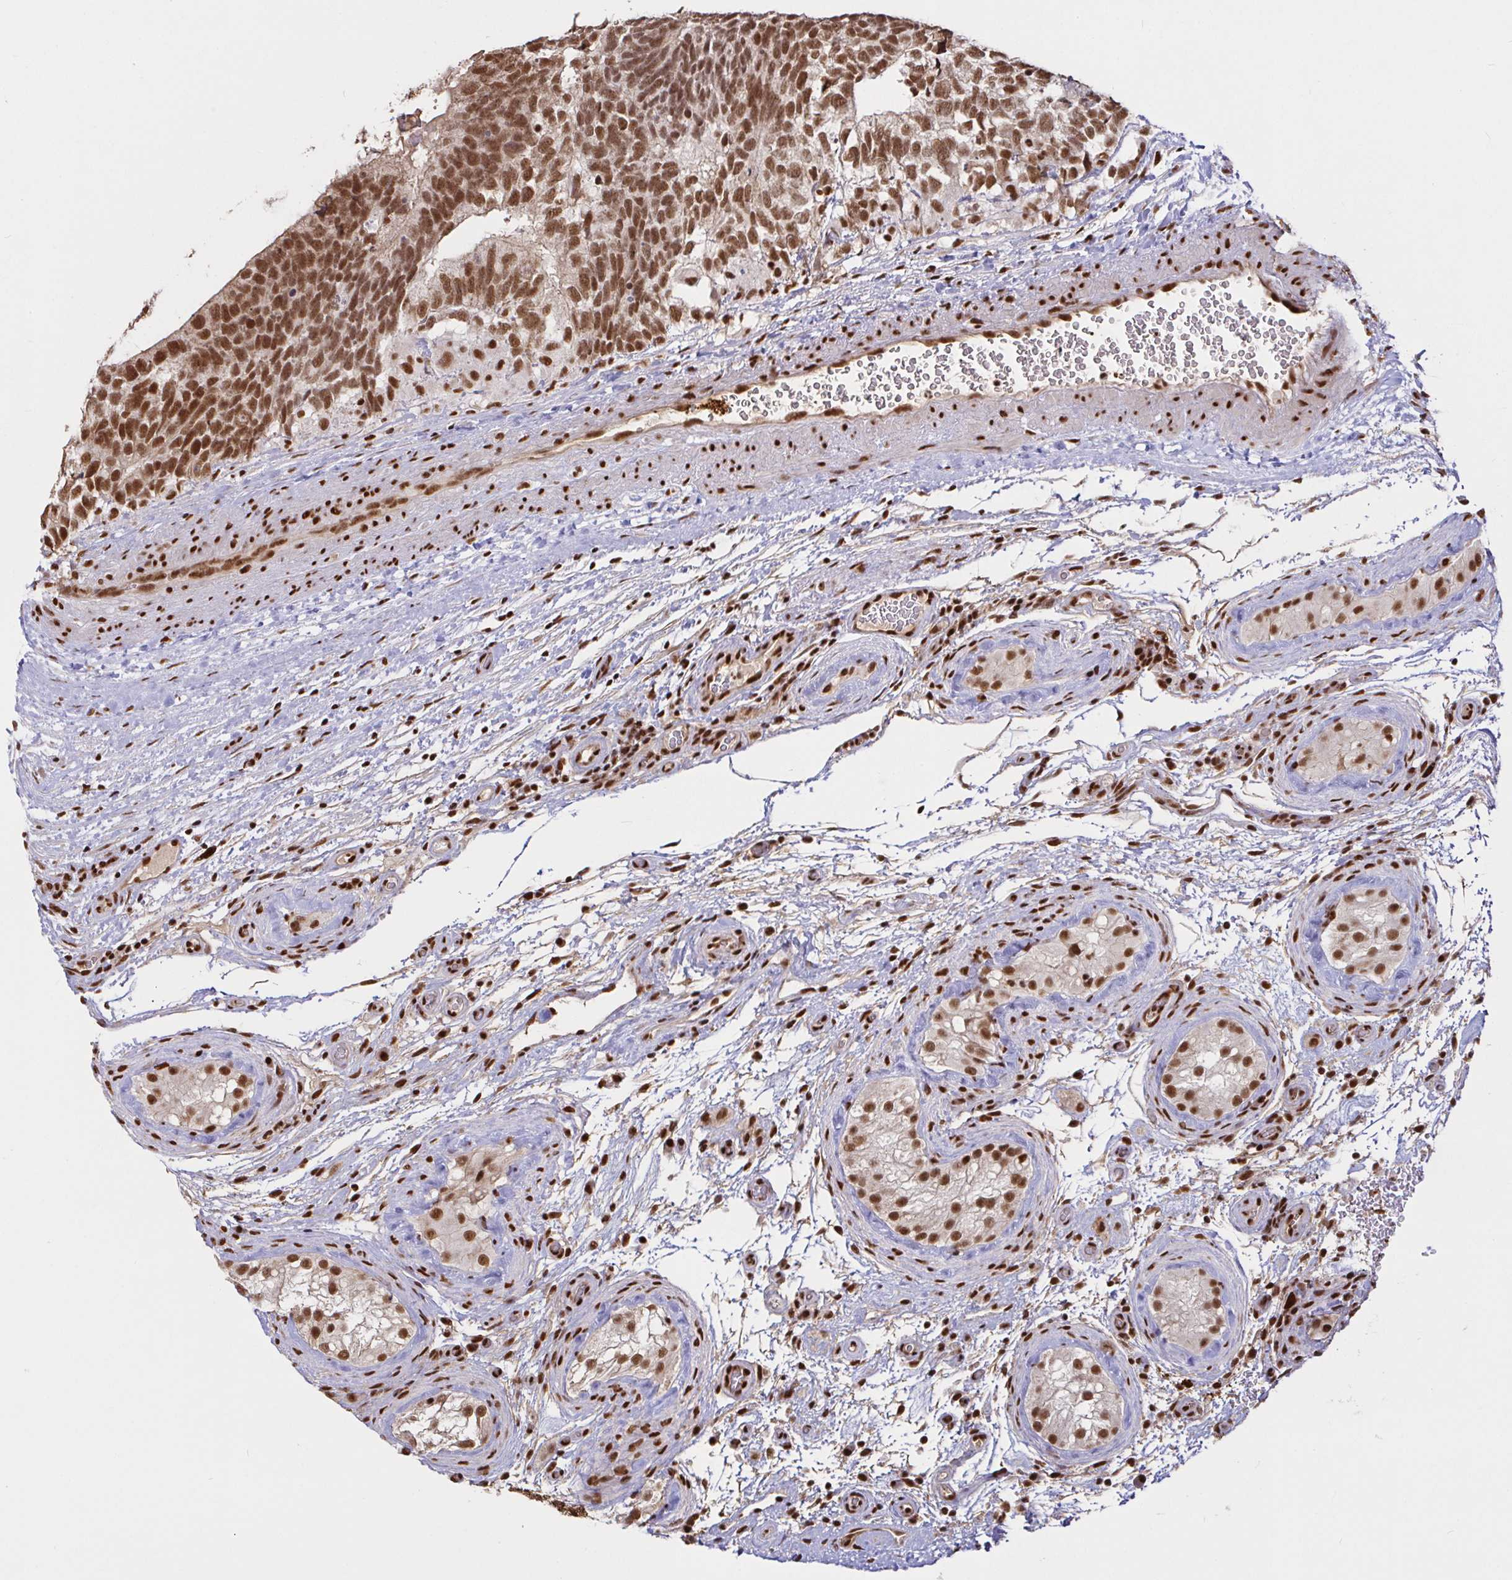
{"staining": {"intensity": "moderate", "quantity": ">75%", "location": "nuclear"}, "tissue": "testis cancer", "cell_type": "Tumor cells", "image_type": "cancer", "snomed": [{"axis": "morphology", "description": "Seminoma, NOS"}, {"axis": "morphology", "description": "Carcinoma, Embryonal, NOS"}, {"axis": "topography", "description": "Testis"}], "caption": "An immunohistochemistry (IHC) photomicrograph of tumor tissue is shown. Protein staining in brown highlights moderate nuclear positivity in testis cancer within tumor cells.", "gene": "SP3", "patient": {"sex": "male", "age": 41}}